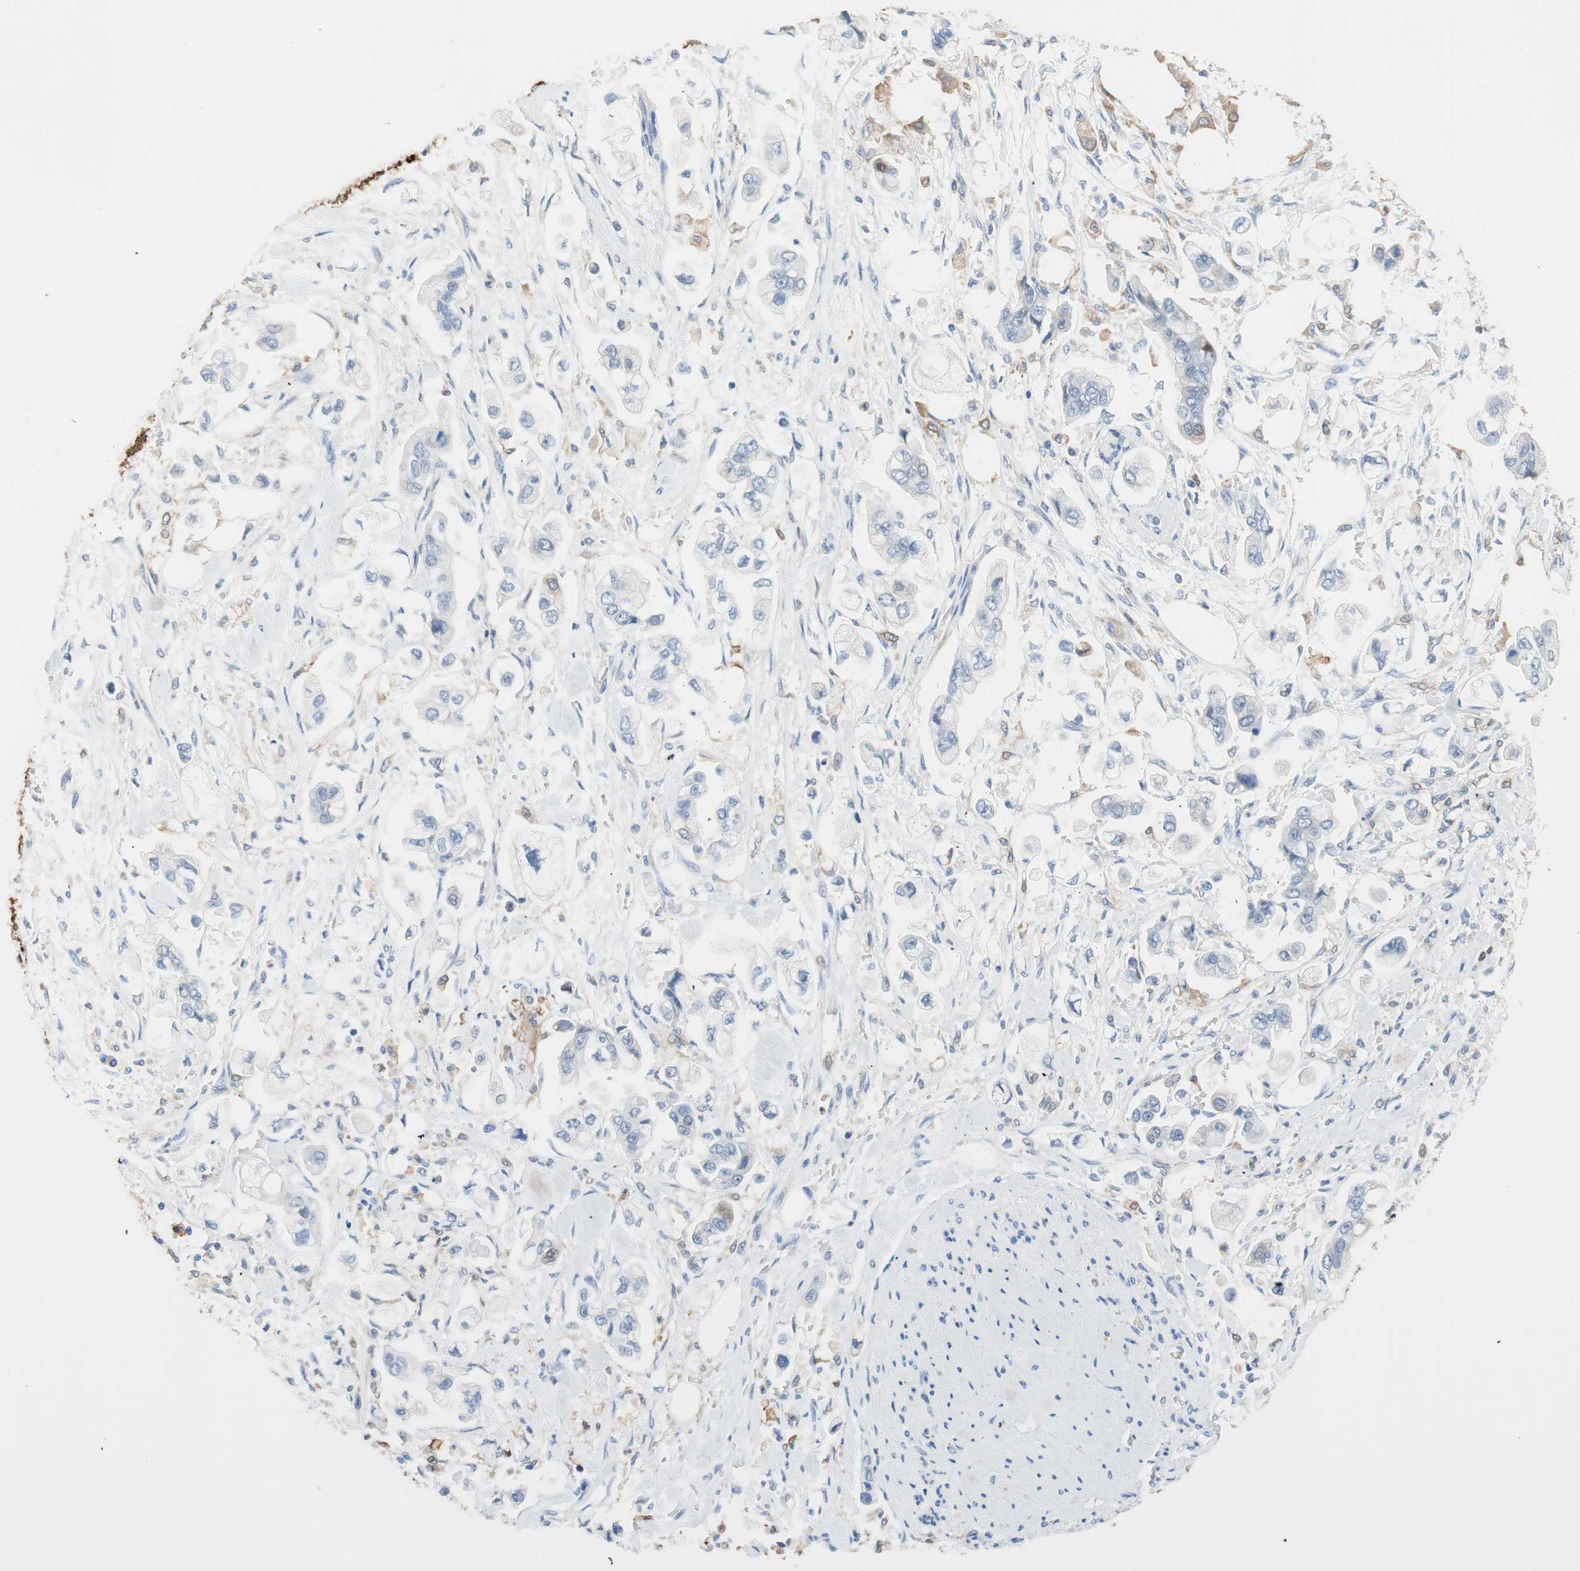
{"staining": {"intensity": "weak", "quantity": "<25%", "location": "cytoplasmic/membranous"}, "tissue": "stomach cancer", "cell_type": "Tumor cells", "image_type": "cancer", "snomed": [{"axis": "morphology", "description": "Adenocarcinoma, NOS"}, {"axis": "topography", "description": "Stomach"}], "caption": "The immunohistochemistry micrograph has no significant positivity in tumor cells of stomach adenocarcinoma tissue.", "gene": "GLUL", "patient": {"sex": "male", "age": 62}}